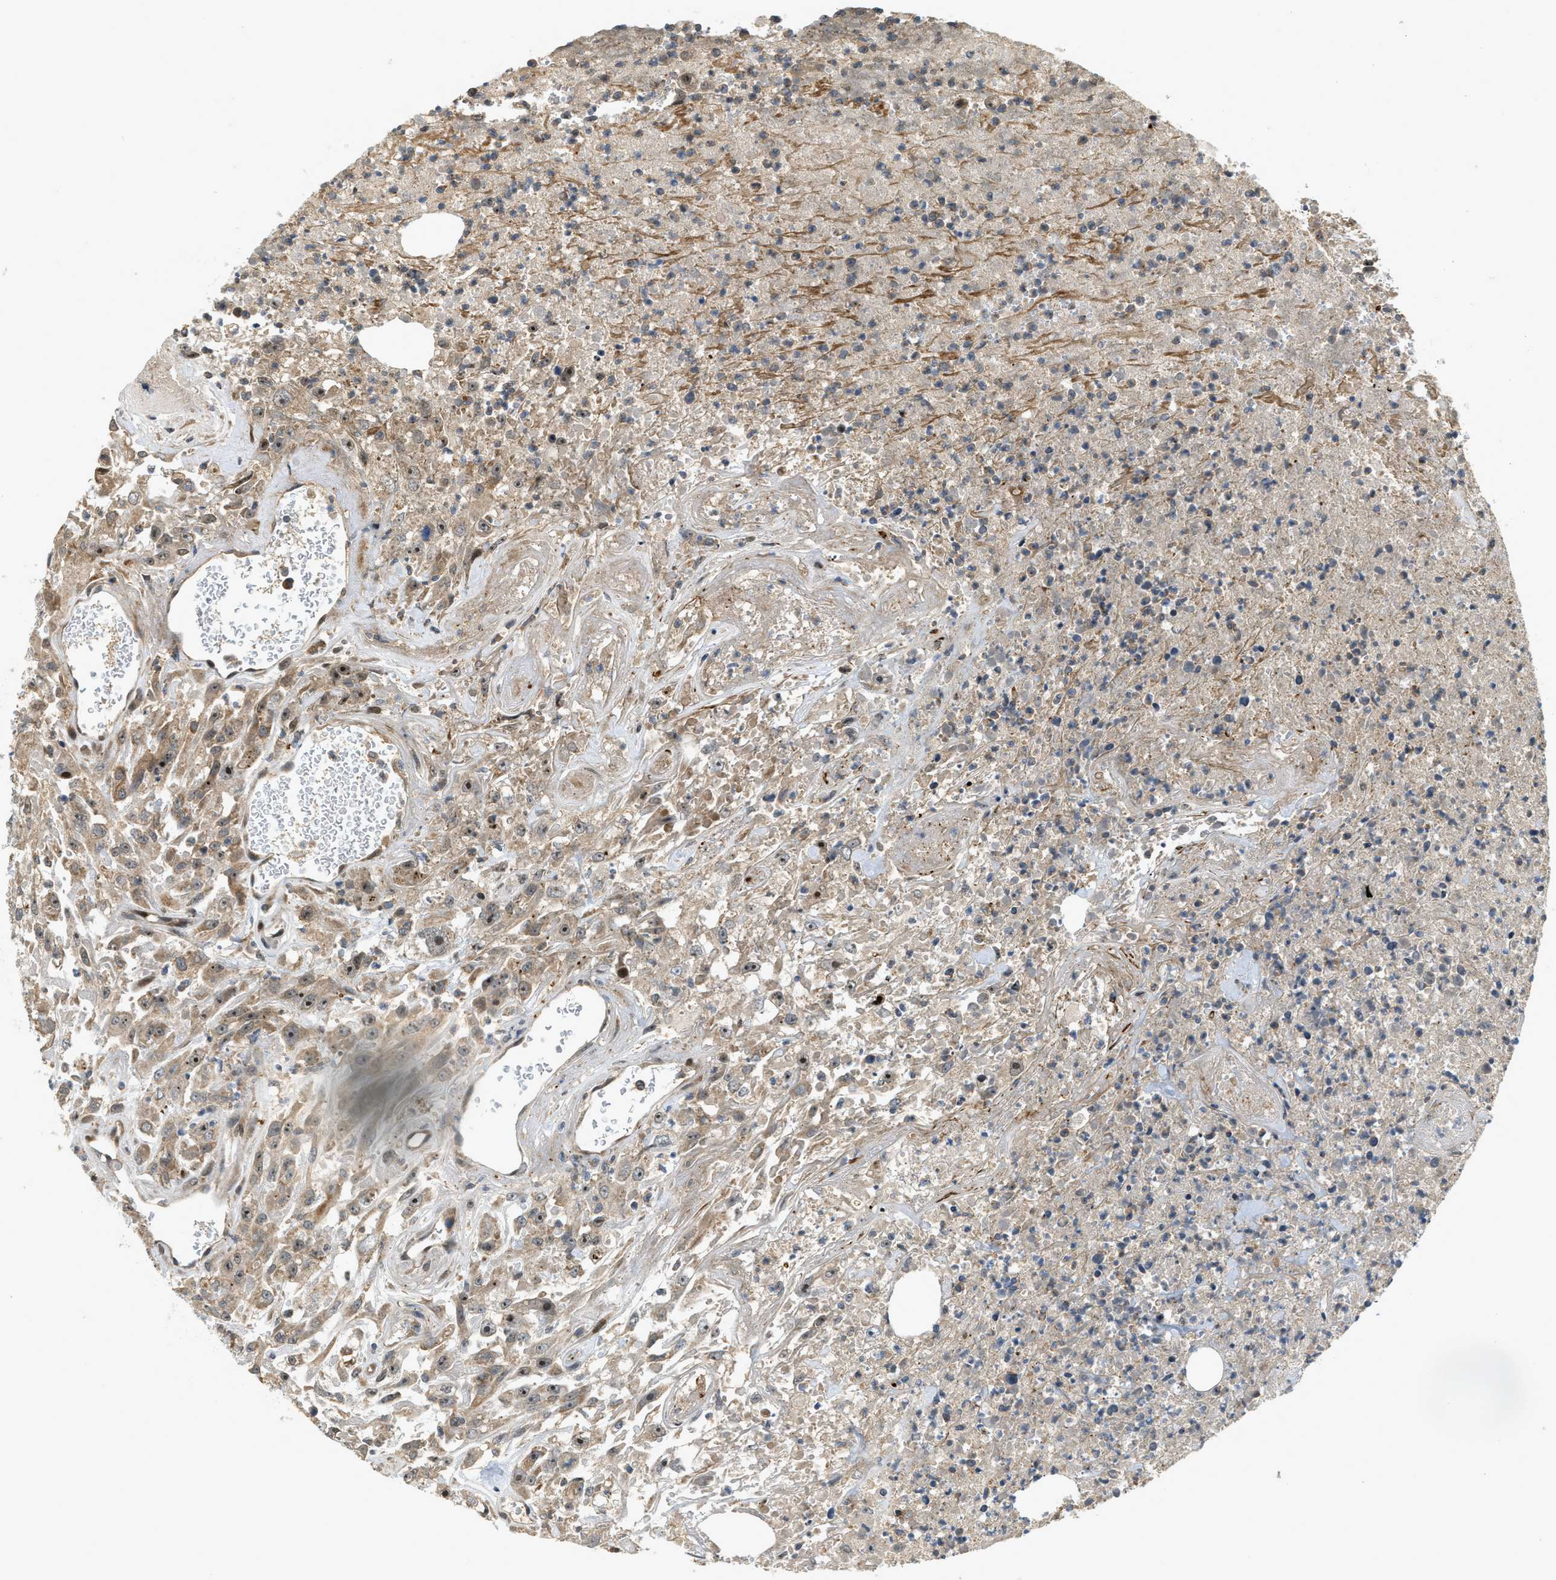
{"staining": {"intensity": "moderate", "quantity": ">75%", "location": "cytoplasmic/membranous,nuclear"}, "tissue": "urothelial cancer", "cell_type": "Tumor cells", "image_type": "cancer", "snomed": [{"axis": "morphology", "description": "Urothelial carcinoma, High grade"}, {"axis": "topography", "description": "Urinary bladder"}], "caption": "Tumor cells reveal moderate cytoplasmic/membranous and nuclear staining in about >75% of cells in high-grade urothelial carcinoma.", "gene": "TRAPPC14", "patient": {"sex": "male", "age": 46}}